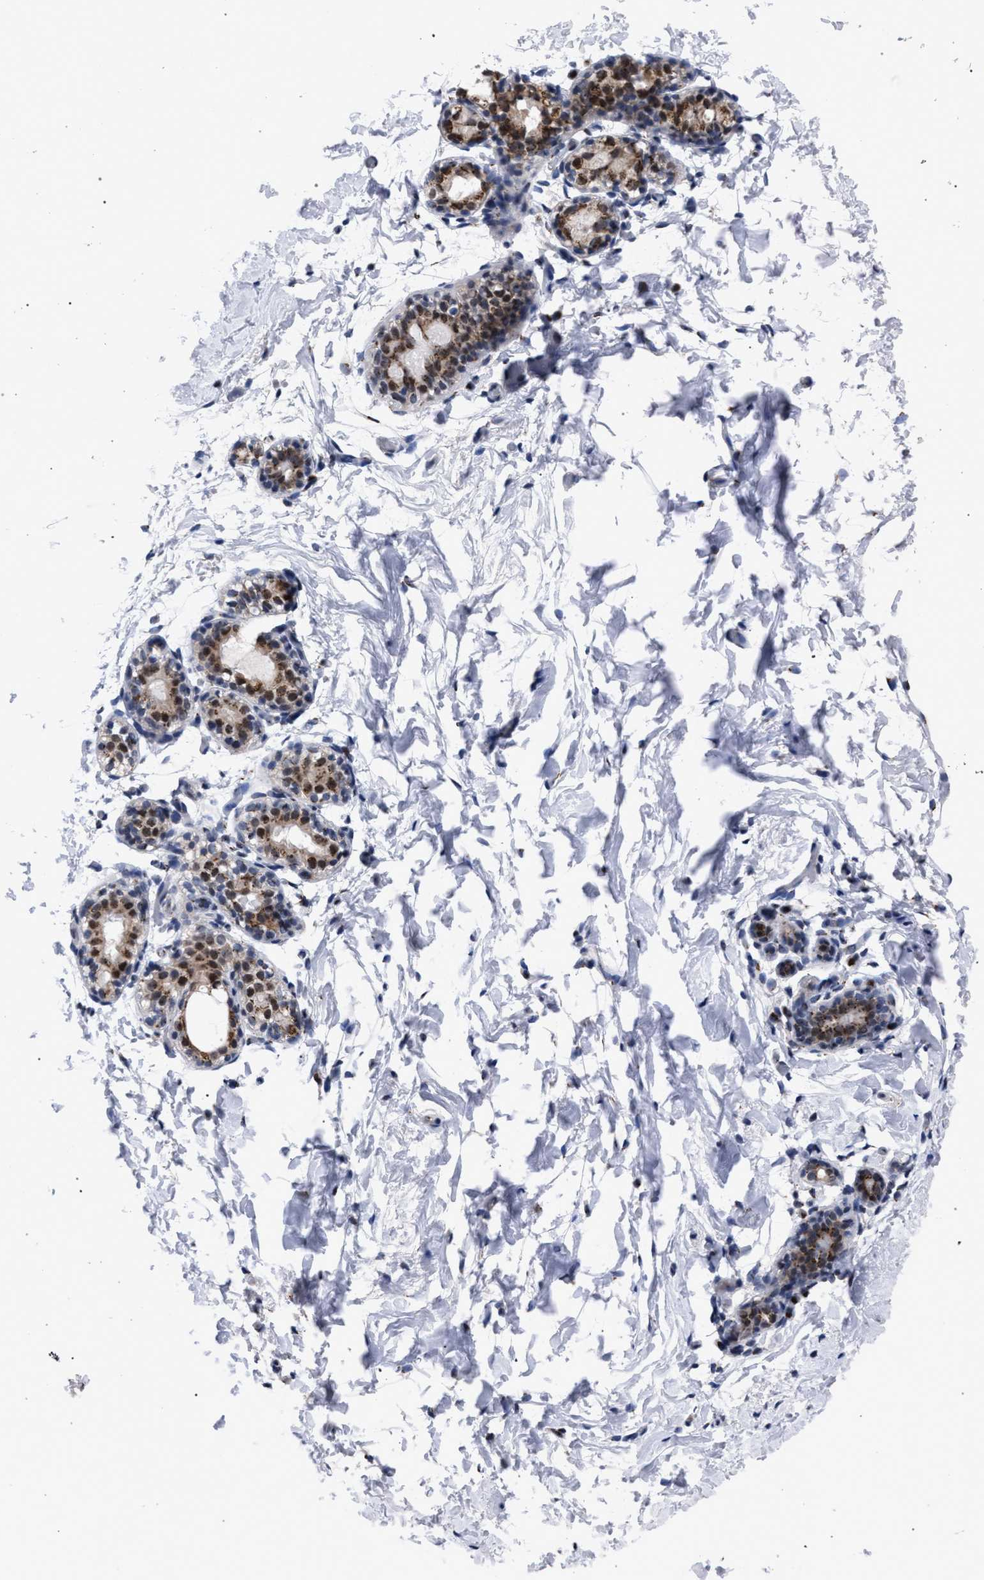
{"staining": {"intensity": "negative", "quantity": "none", "location": "none"}, "tissue": "breast", "cell_type": "Adipocytes", "image_type": "normal", "snomed": [{"axis": "morphology", "description": "Normal tissue, NOS"}, {"axis": "topography", "description": "Breast"}], "caption": "Protein analysis of normal breast demonstrates no significant expression in adipocytes.", "gene": "GOLGA2", "patient": {"sex": "female", "age": 62}}